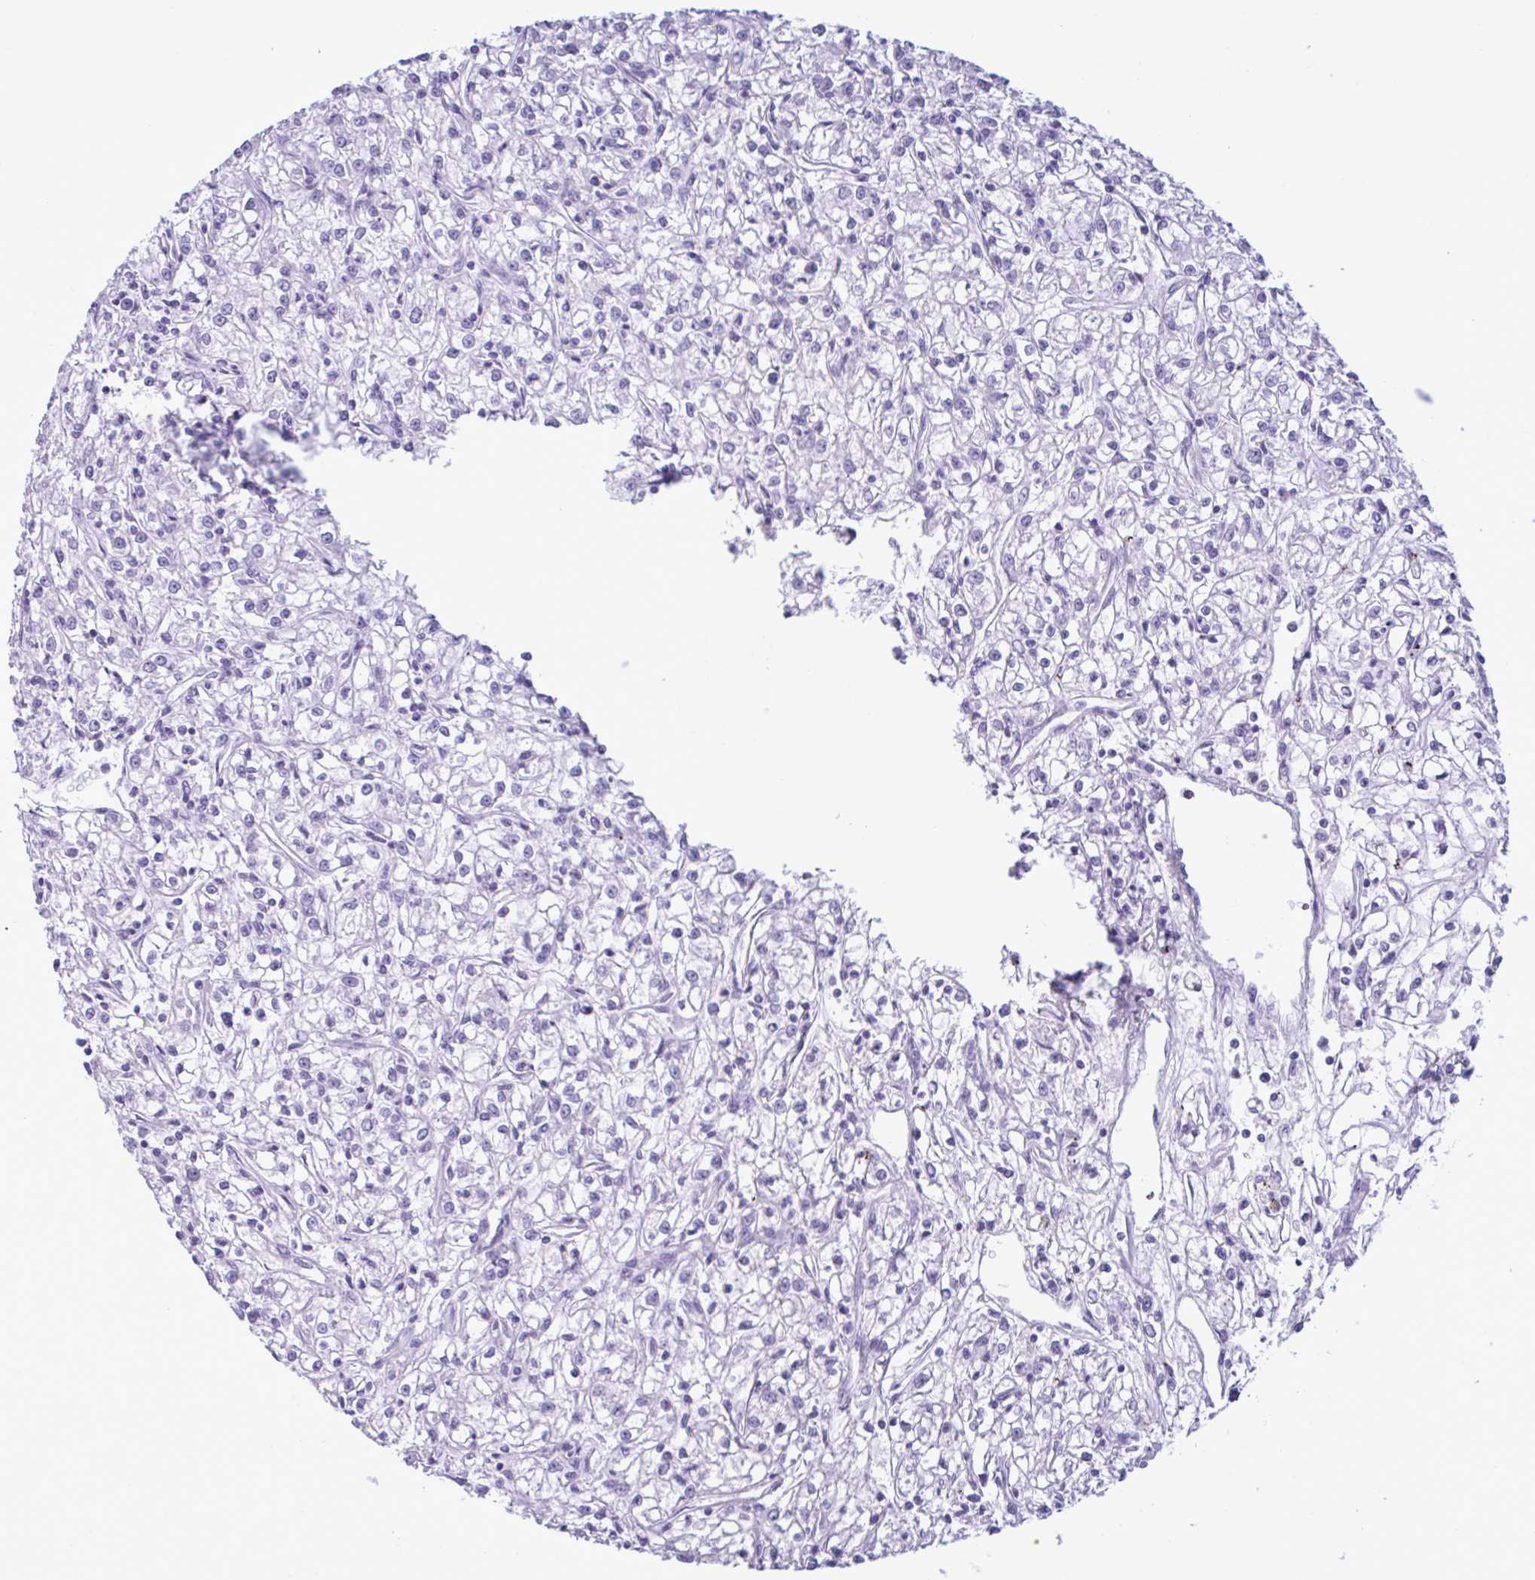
{"staining": {"intensity": "negative", "quantity": "none", "location": "none"}, "tissue": "renal cancer", "cell_type": "Tumor cells", "image_type": "cancer", "snomed": [{"axis": "morphology", "description": "Adenocarcinoma, NOS"}, {"axis": "topography", "description": "Kidney"}], "caption": "Human renal adenocarcinoma stained for a protein using immunohistochemistry (IHC) shows no staining in tumor cells.", "gene": "MRGPRG", "patient": {"sex": "female", "age": 59}}